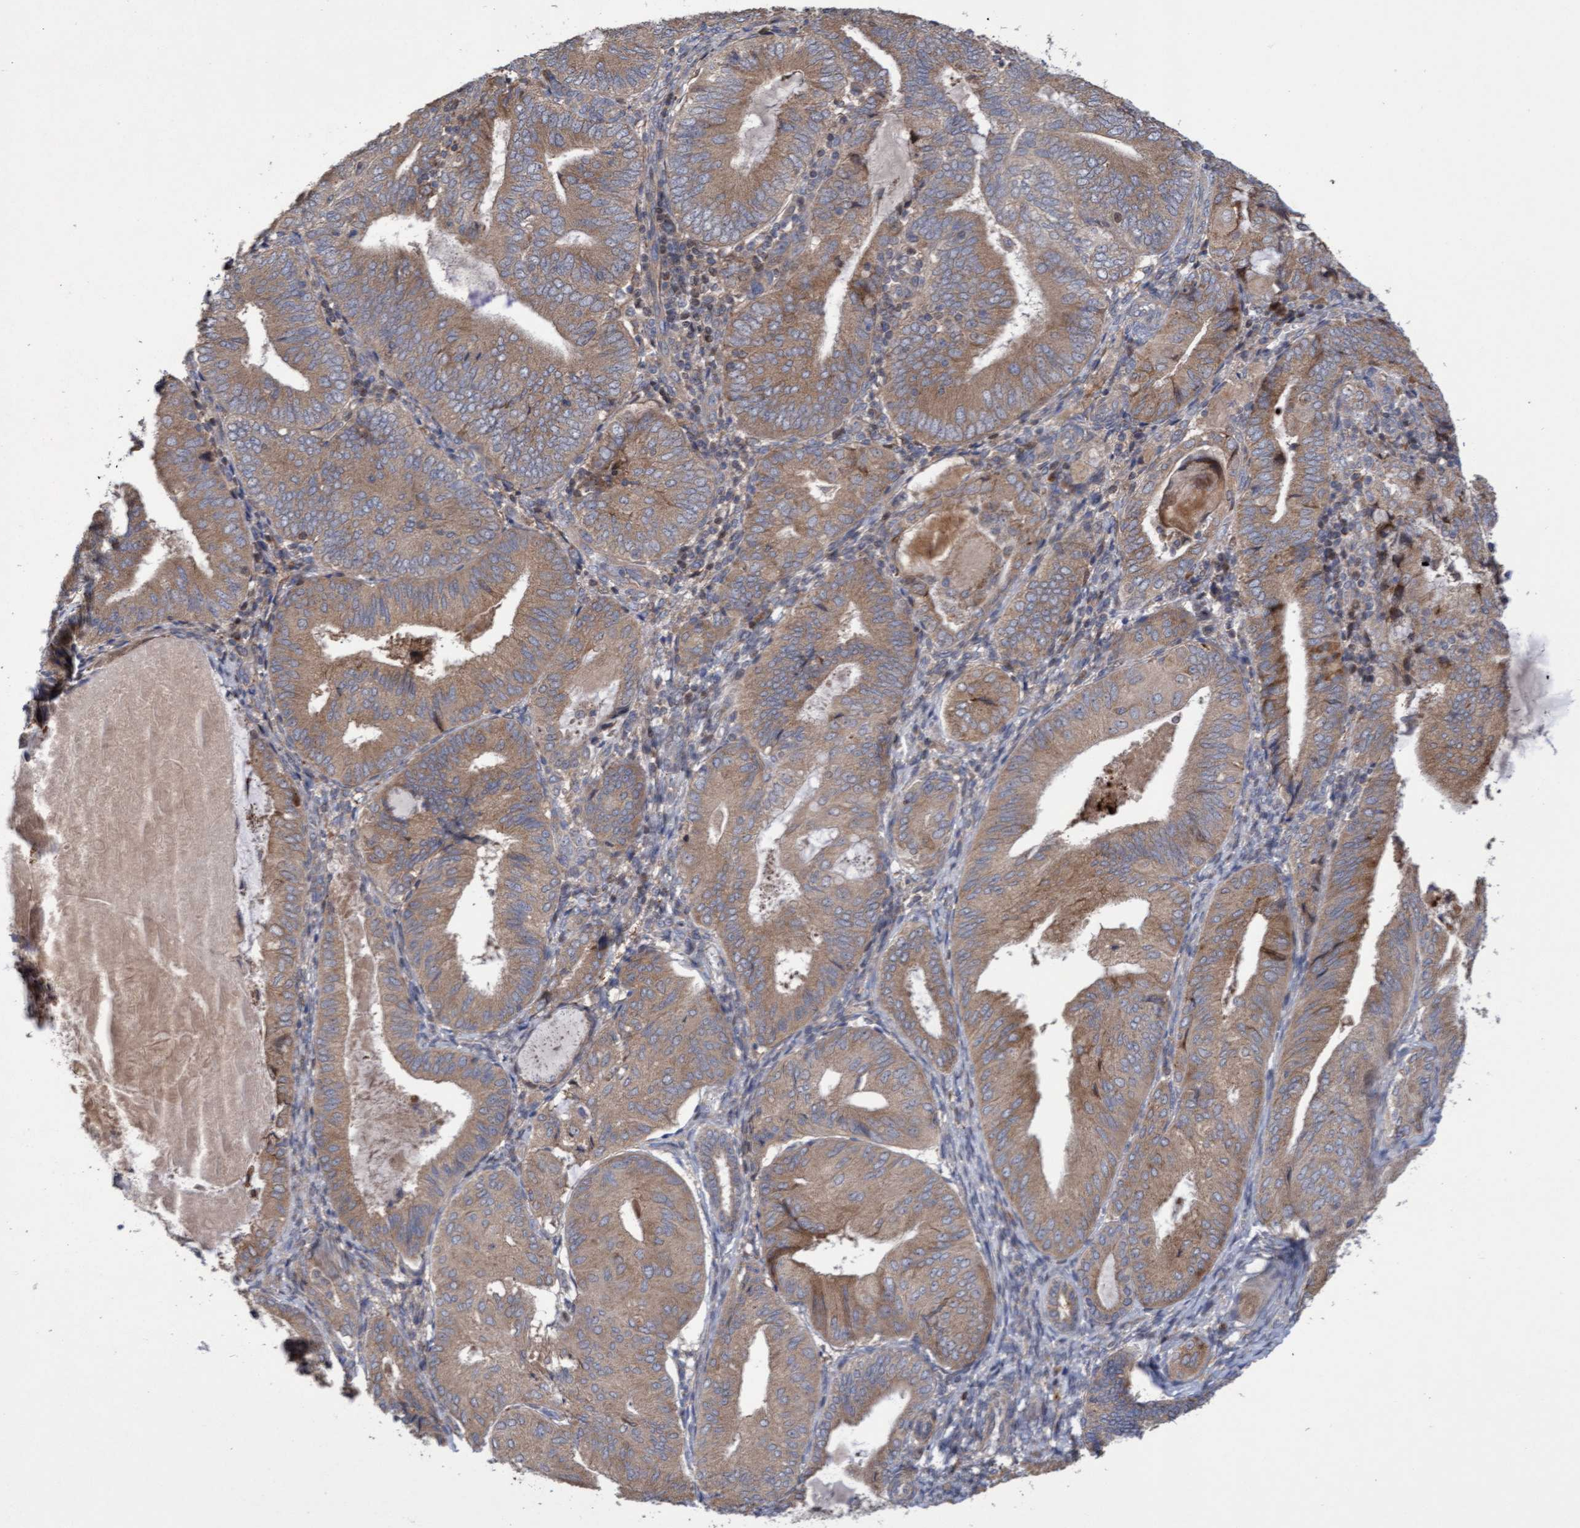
{"staining": {"intensity": "moderate", "quantity": ">75%", "location": "cytoplasmic/membranous"}, "tissue": "endometrial cancer", "cell_type": "Tumor cells", "image_type": "cancer", "snomed": [{"axis": "morphology", "description": "Adenocarcinoma, NOS"}, {"axis": "topography", "description": "Endometrium"}], "caption": "Immunohistochemistry (IHC) (DAB (3,3'-diaminobenzidine)) staining of human adenocarcinoma (endometrial) shows moderate cytoplasmic/membranous protein expression in about >75% of tumor cells.", "gene": "ELP5", "patient": {"sex": "female", "age": 81}}